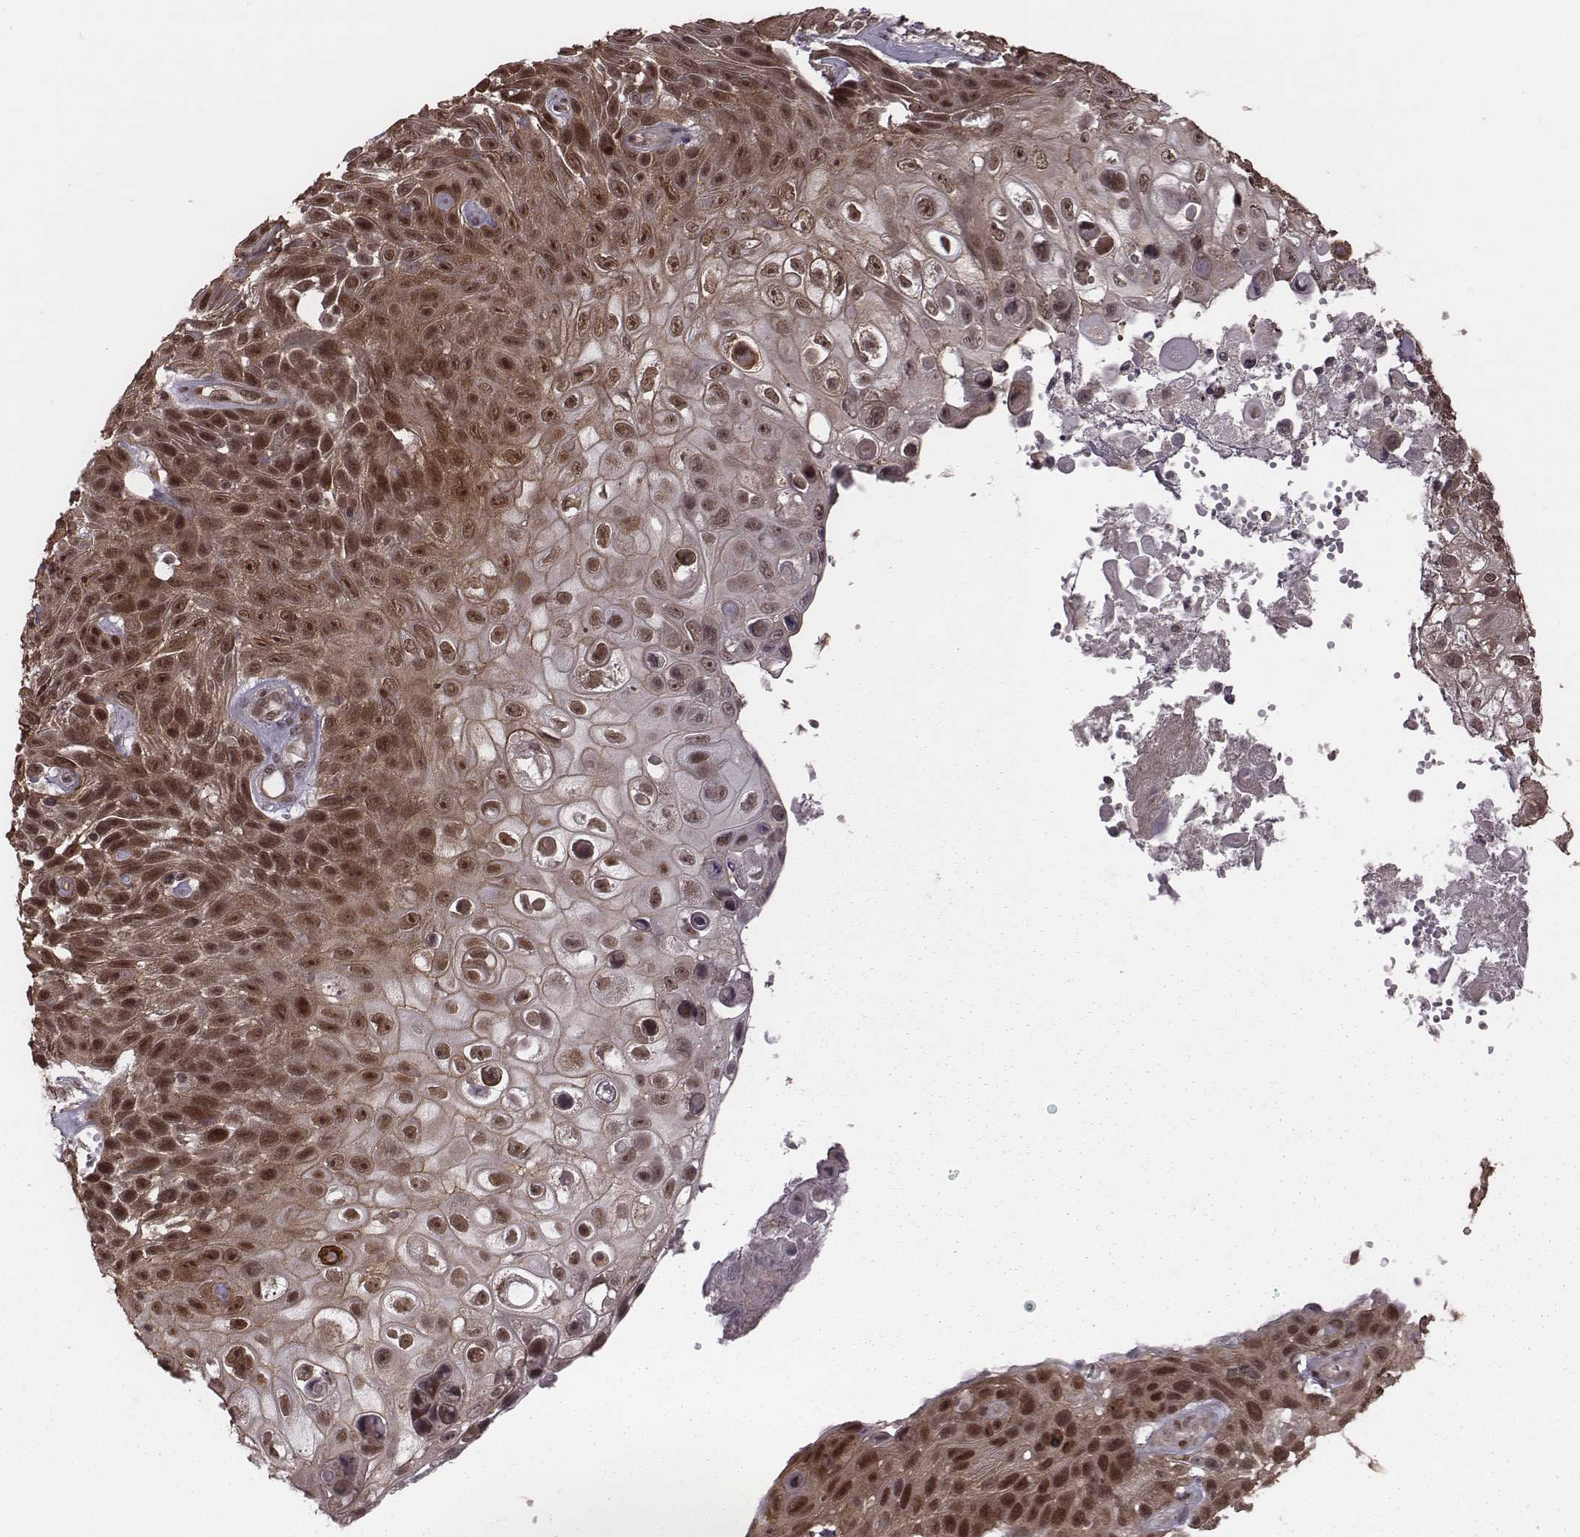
{"staining": {"intensity": "moderate", "quantity": "25%-75%", "location": "cytoplasmic/membranous,nuclear"}, "tissue": "skin cancer", "cell_type": "Tumor cells", "image_type": "cancer", "snomed": [{"axis": "morphology", "description": "Squamous cell carcinoma, NOS"}, {"axis": "topography", "description": "Skin"}], "caption": "Human squamous cell carcinoma (skin) stained for a protein (brown) exhibits moderate cytoplasmic/membranous and nuclear positive positivity in about 25%-75% of tumor cells.", "gene": "RPL3", "patient": {"sex": "male", "age": 82}}